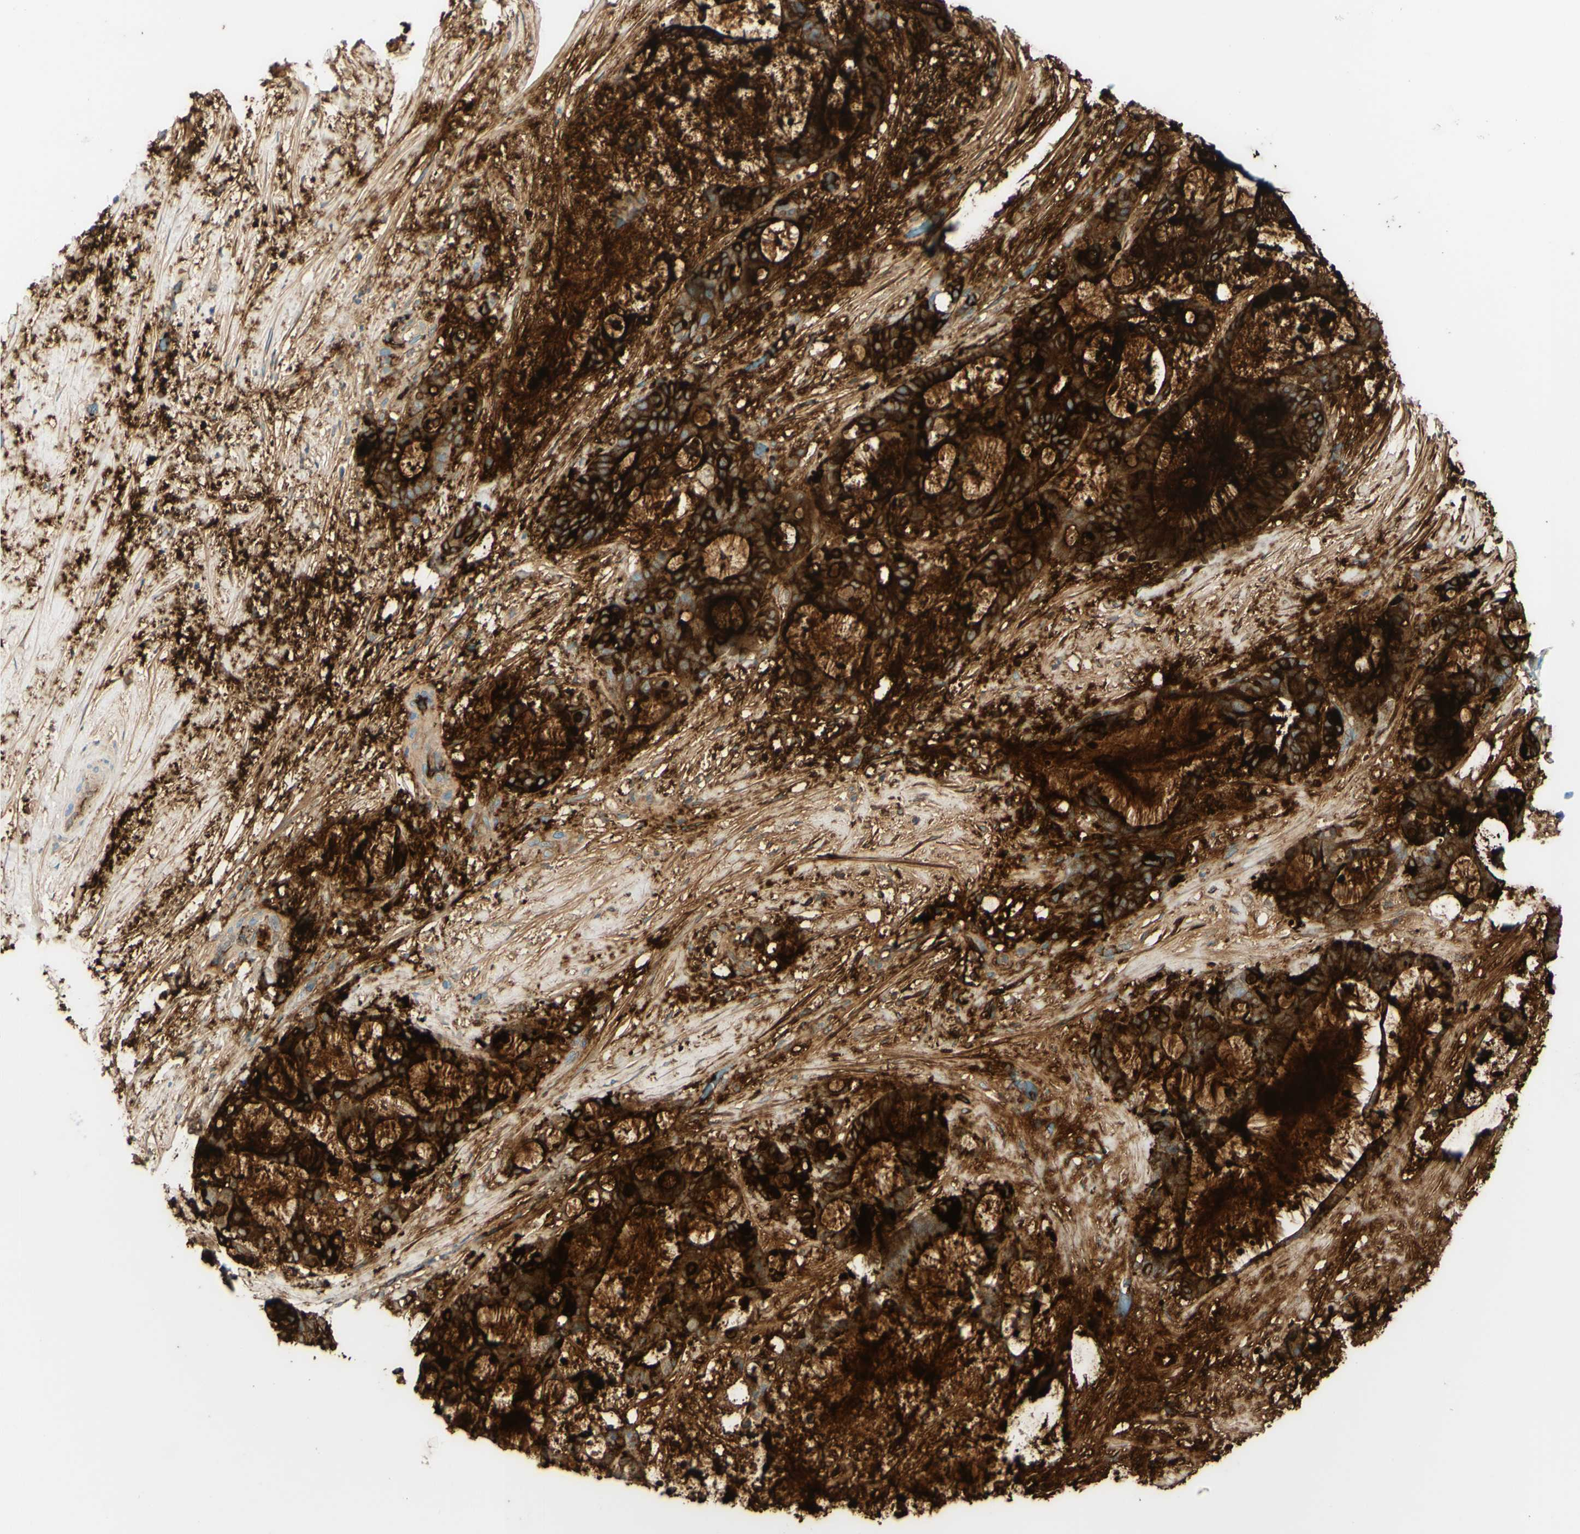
{"staining": {"intensity": "strong", "quantity": ">75%", "location": "cytoplasmic/membranous"}, "tissue": "liver cancer", "cell_type": "Tumor cells", "image_type": "cancer", "snomed": [{"axis": "morphology", "description": "Cholangiocarcinoma"}, {"axis": "topography", "description": "Liver"}], "caption": "This is an image of IHC staining of liver cancer, which shows strong positivity in the cytoplasmic/membranous of tumor cells.", "gene": "PIGR", "patient": {"sex": "female", "age": 73}}